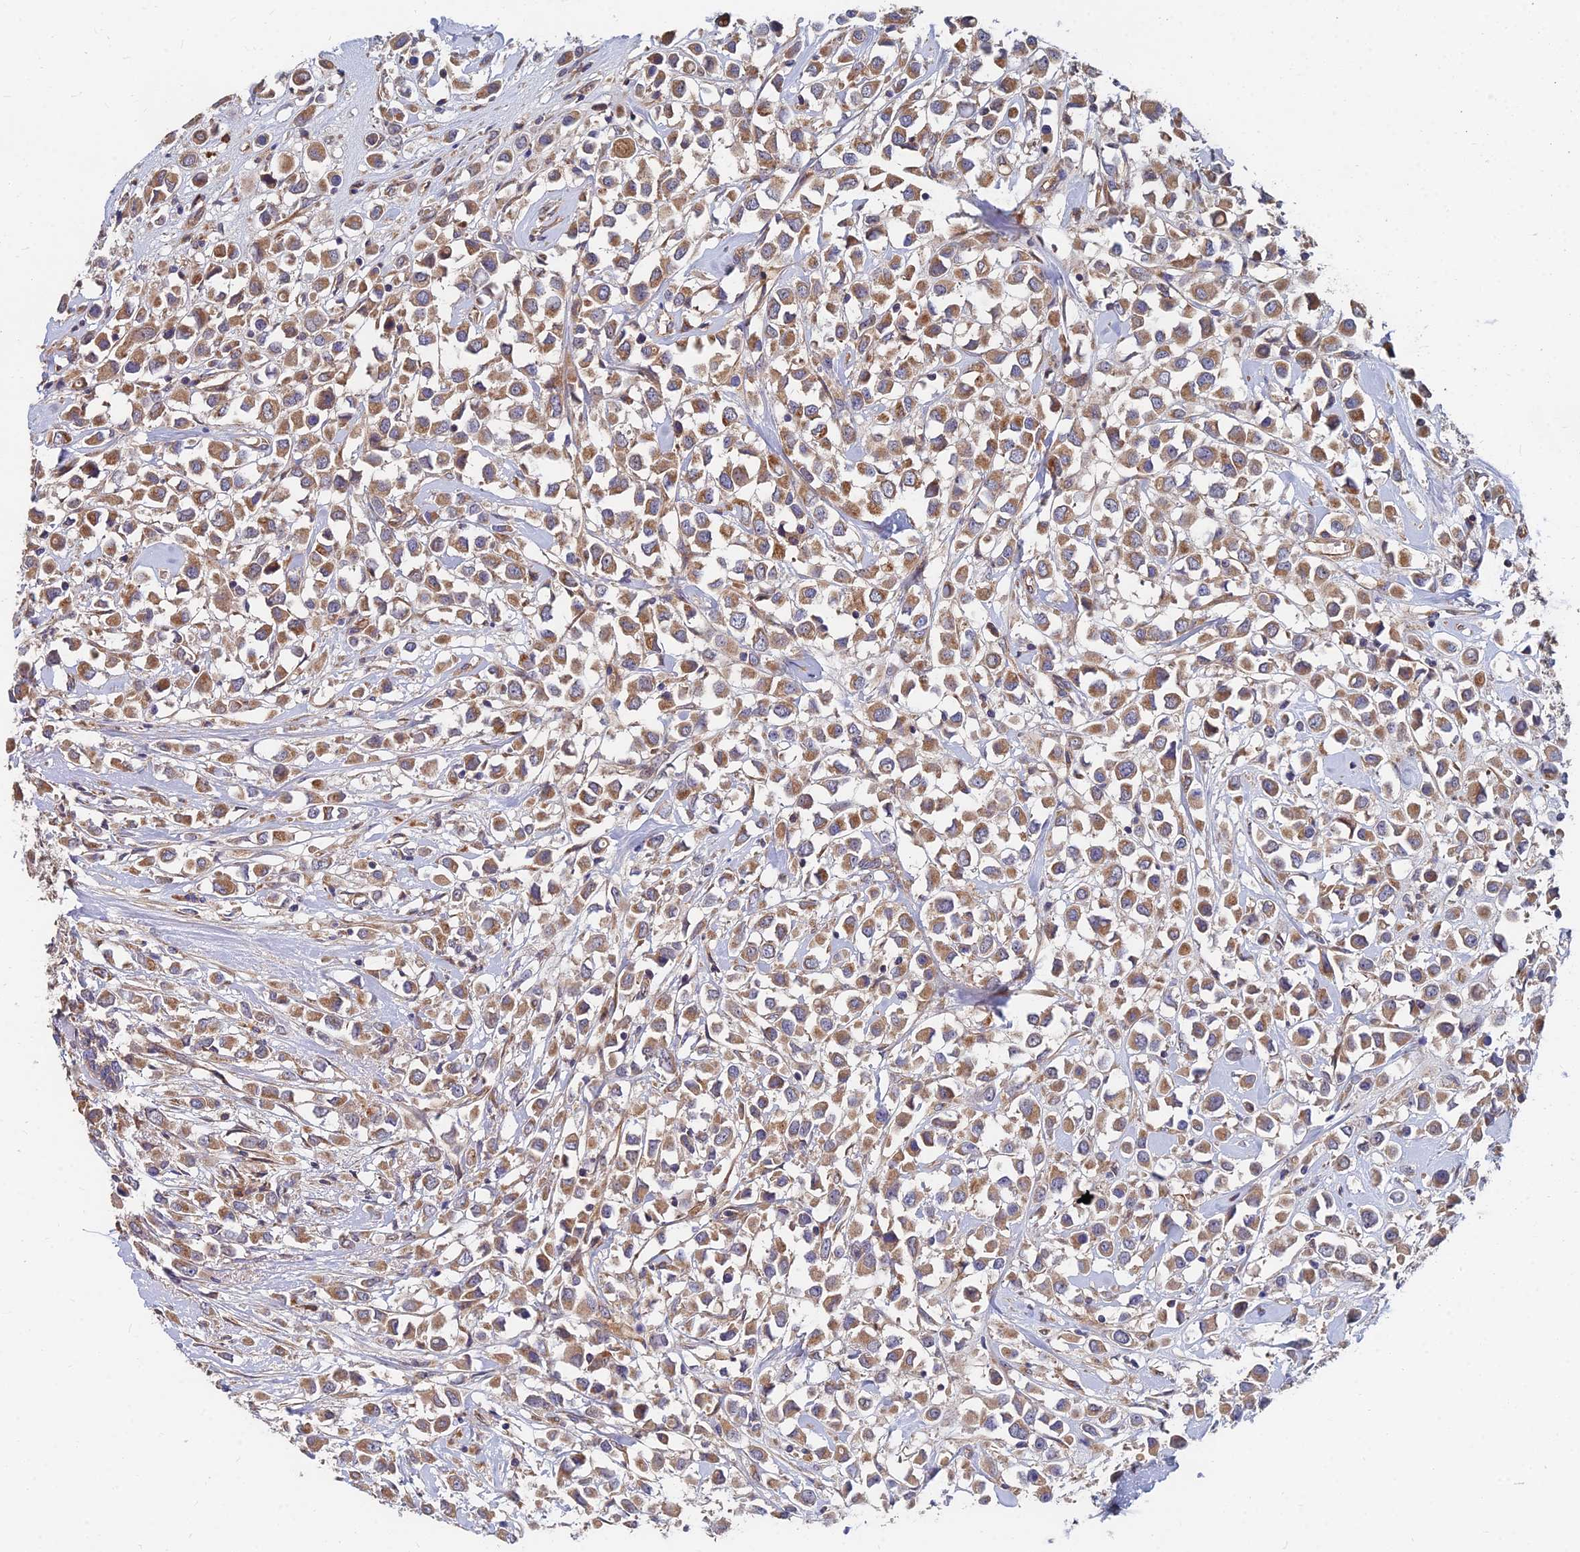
{"staining": {"intensity": "moderate", "quantity": ">75%", "location": "cytoplasmic/membranous"}, "tissue": "breast cancer", "cell_type": "Tumor cells", "image_type": "cancer", "snomed": [{"axis": "morphology", "description": "Duct carcinoma"}, {"axis": "topography", "description": "Breast"}], "caption": "IHC micrograph of human intraductal carcinoma (breast) stained for a protein (brown), which shows medium levels of moderate cytoplasmic/membranous expression in approximately >75% of tumor cells.", "gene": "CCZ1", "patient": {"sex": "female", "age": 61}}